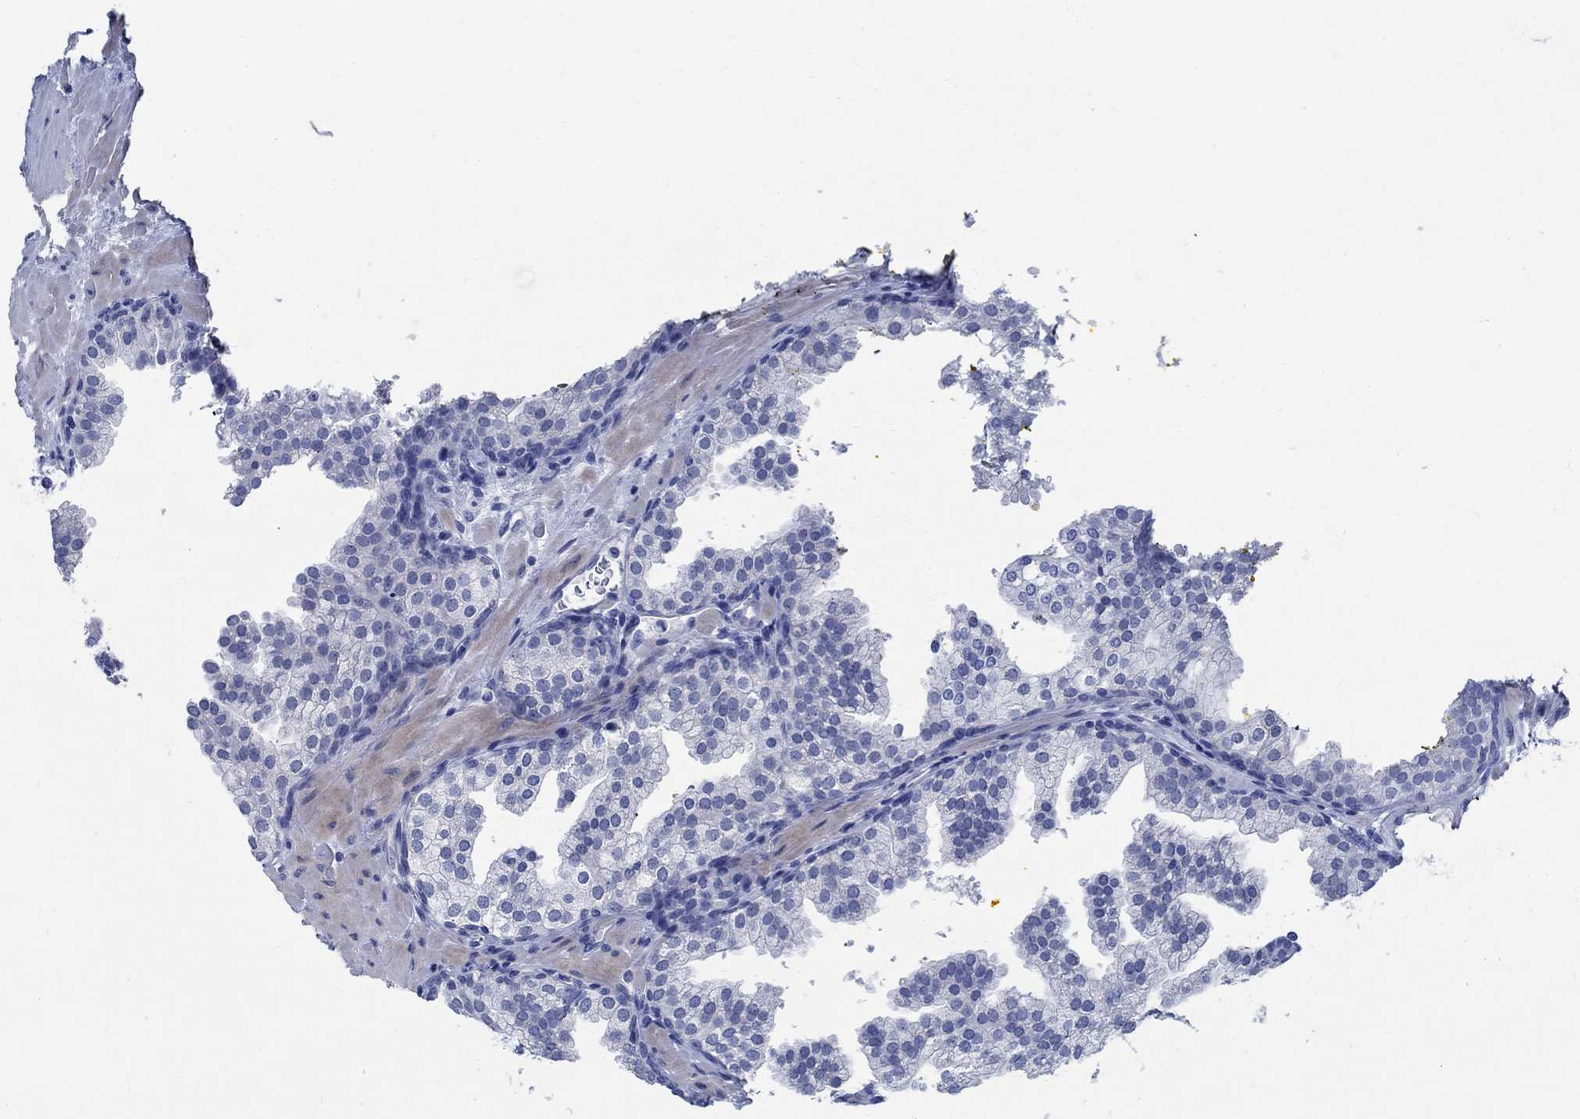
{"staining": {"intensity": "negative", "quantity": "none", "location": "none"}, "tissue": "prostate cancer", "cell_type": "Tumor cells", "image_type": "cancer", "snomed": [{"axis": "morphology", "description": "Adenocarcinoma, NOS"}, {"axis": "topography", "description": "Prostate"}], "caption": "A photomicrograph of prostate cancer stained for a protein shows no brown staining in tumor cells.", "gene": "CAMK2N1", "patient": {"sex": "male", "age": 66}}